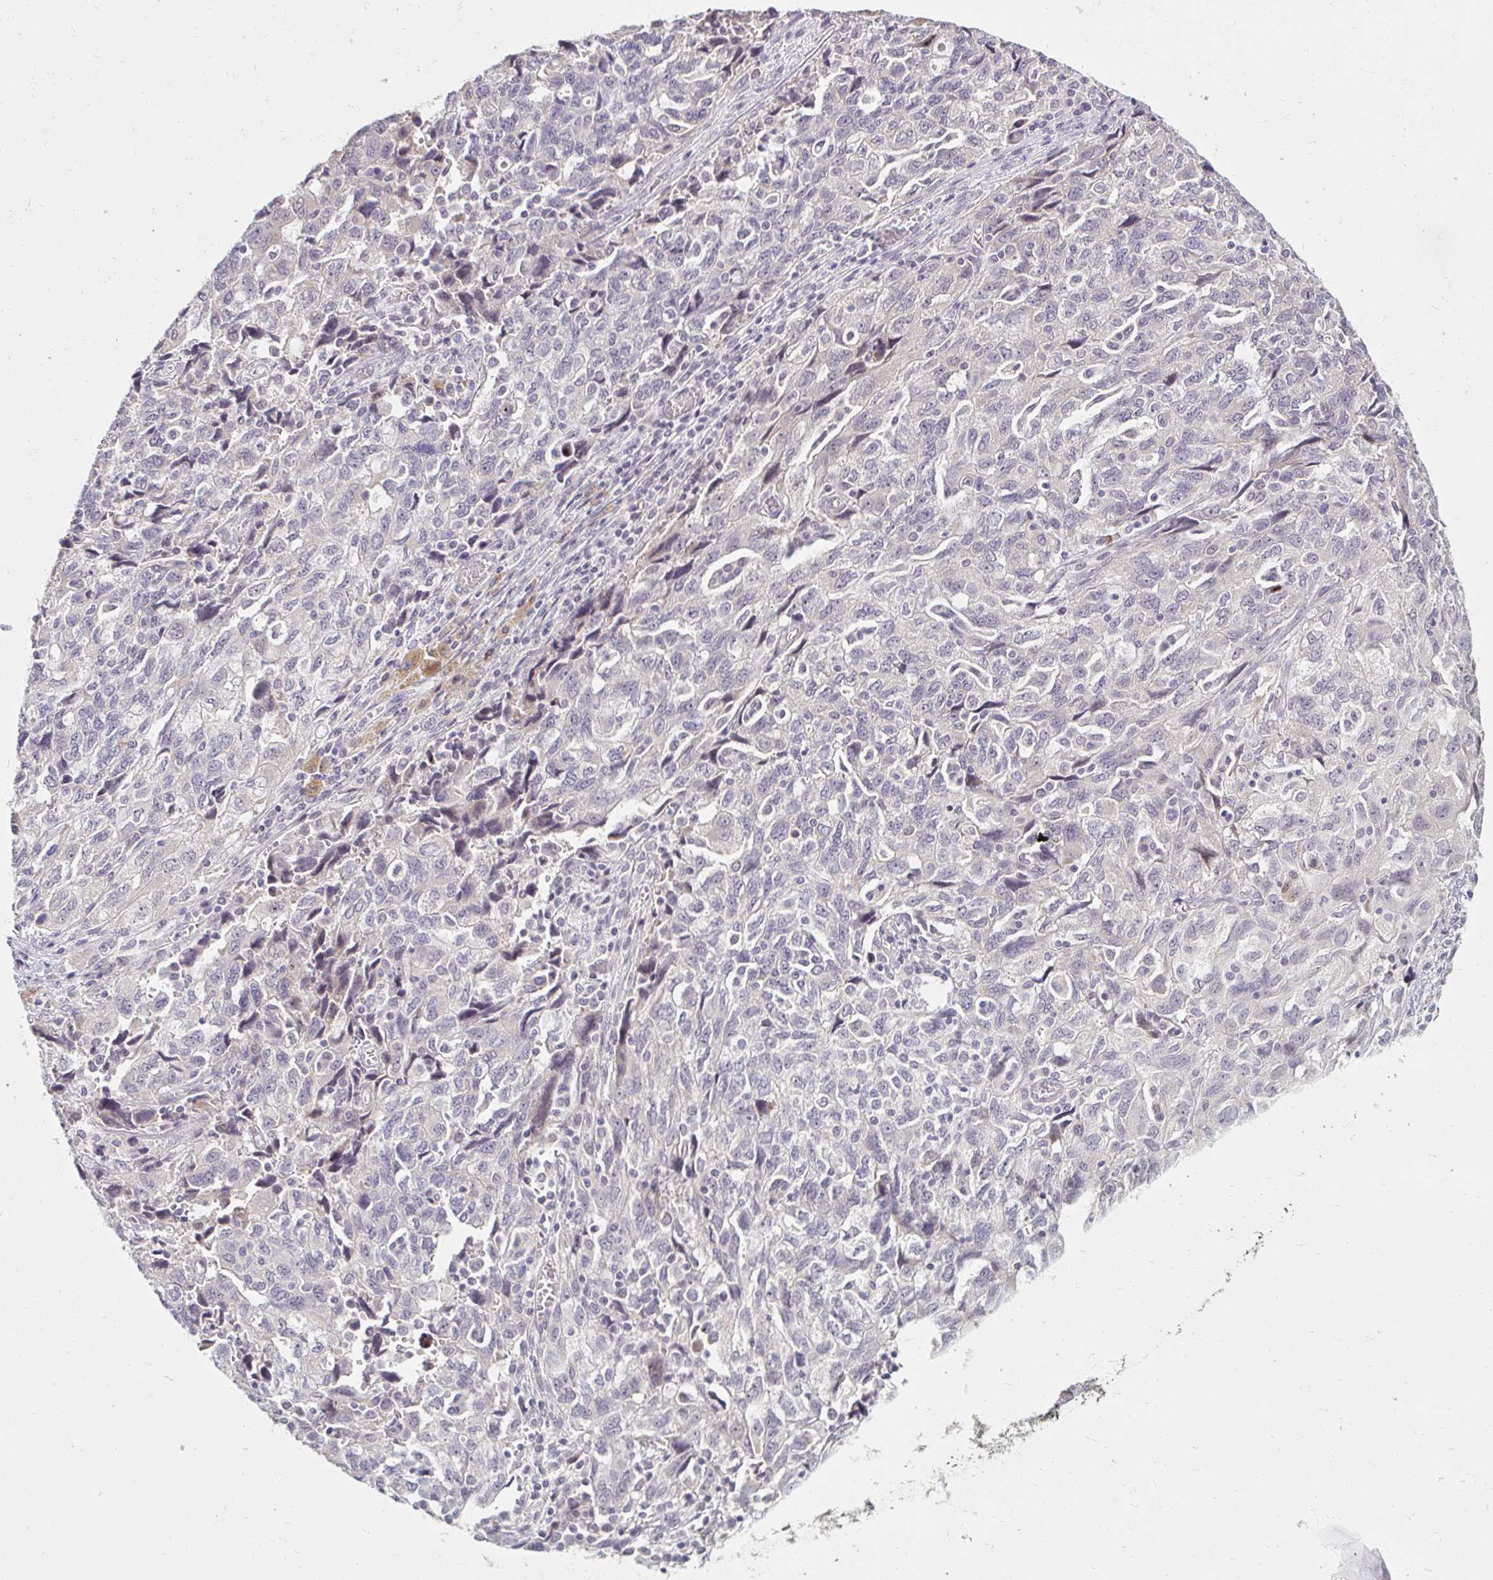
{"staining": {"intensity": "negative", "quantity": "none", "location": "none"}, "tissue": "ovarian cancer", "cell_type": "Tumor cells", "image_type": "cancer", "snomed": [{"axis": "morphology", "description": "Carcinoma, NOS"}, {"axis": "morphology", "description": "Cystadenocarcinoma, serous, NOS"}, {"axis": "topography", "description": "Ovary"}], "caption": "Immunohistochemical staining of serous cystadenocarcinoma (ovarian) displays no significant positivity in tumor cells.", "gene": "DDN", "patient": {"sex": "female", "age": 69}}